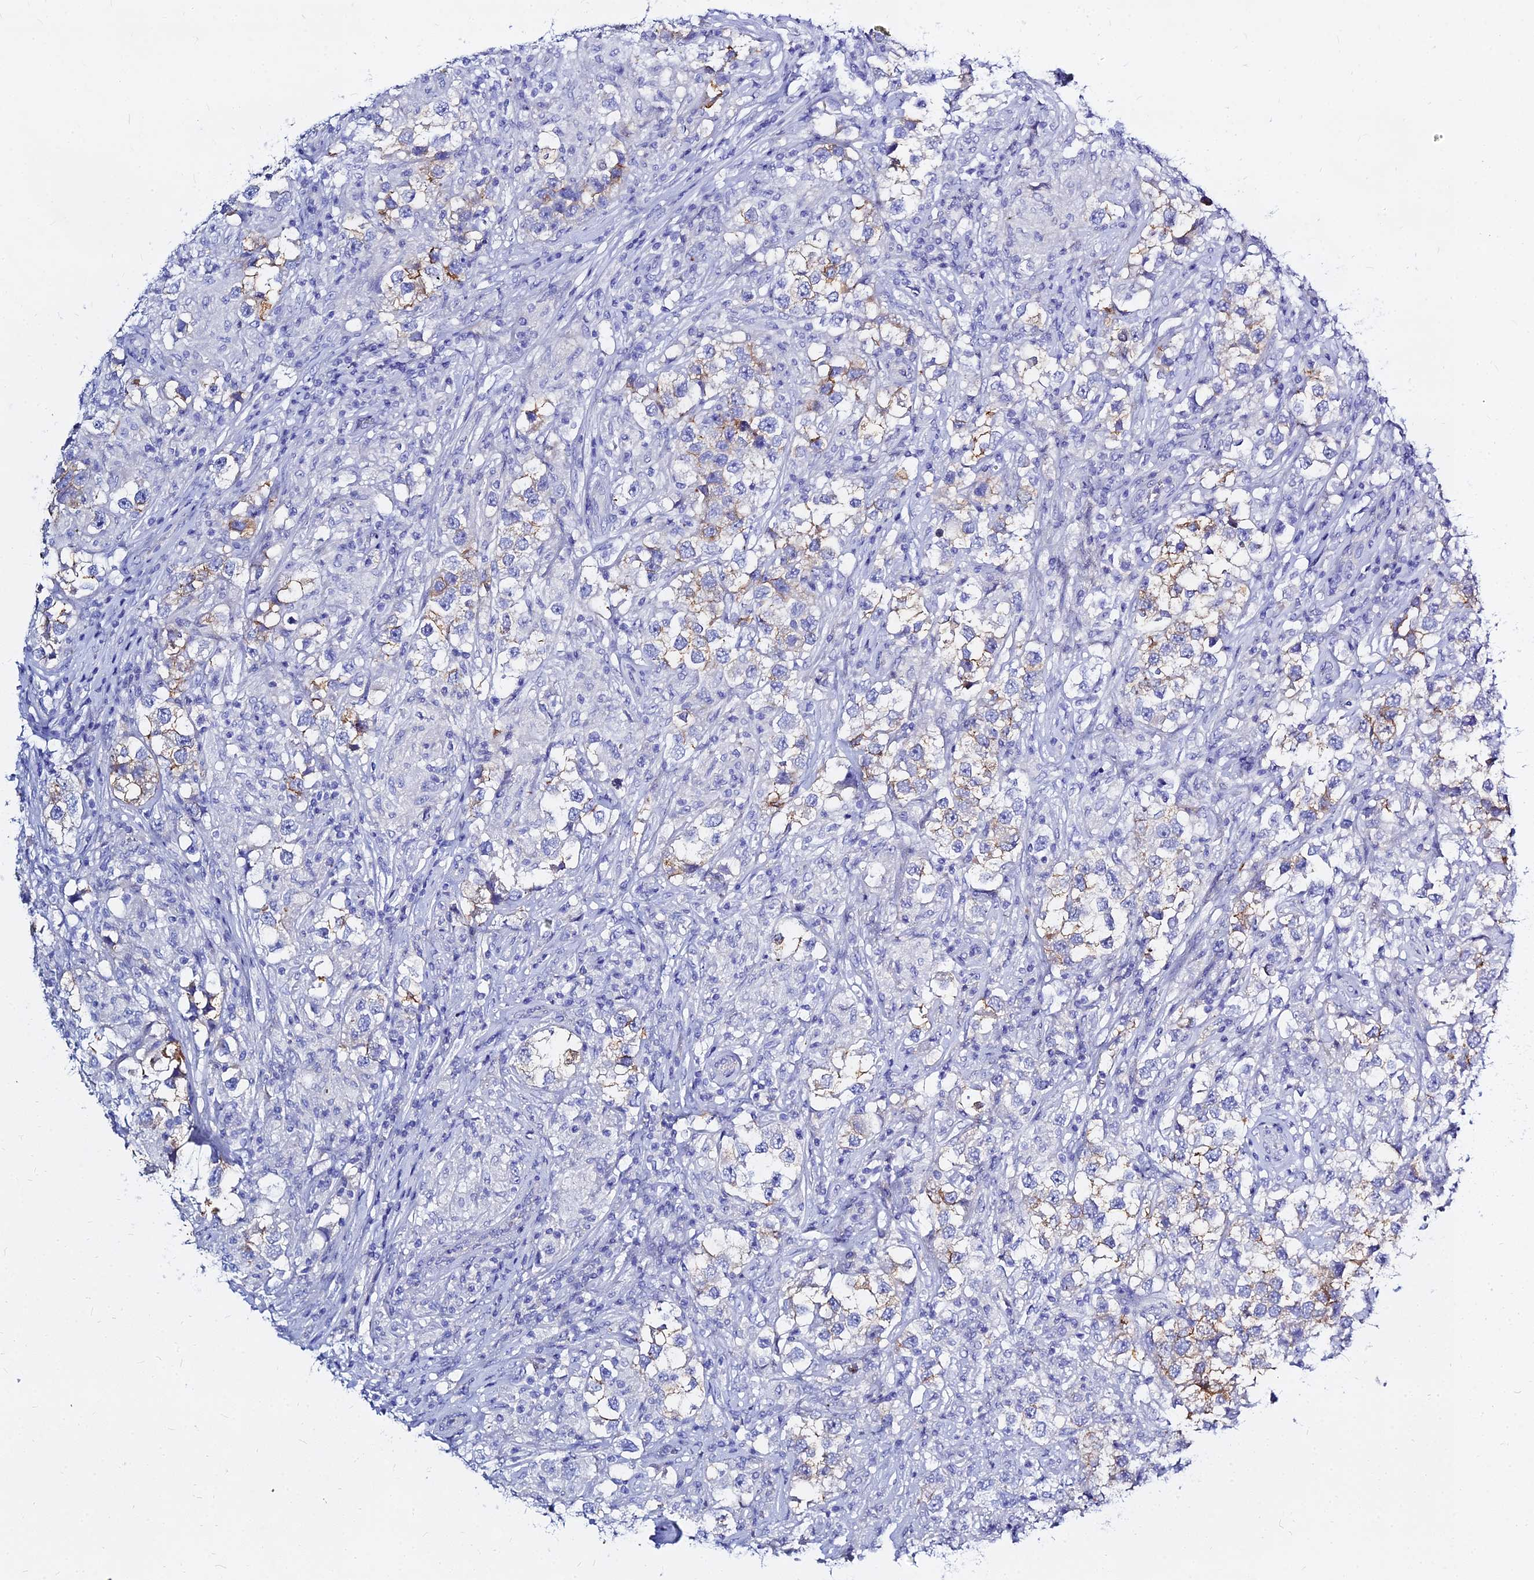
{"staining": {"intensity": "moderate", "quantity": "<25%", "location": "cytoplasmic/membranous"}, "tissue": "testis cancer", "cell_type": "Tumor cells", "image_type": "cancer", "snomed": [{"axis": "morphology", "description": "Seminoma, NOS"}, {"axis": "topography", "description": "Testis"}], "caption": "Immunohistochemistry (IHC) photomicrograph of neoplastic tissue: human testis seminoma stained using IHC reveals low levels of moderate protein expression localized specifically in the cytoplasmic/membranous of tumor cells, appearing as a cytoplasmic/membranous brown color.", "gene": "ZNF552", "patient": {"sex": "male", "age": 46}}